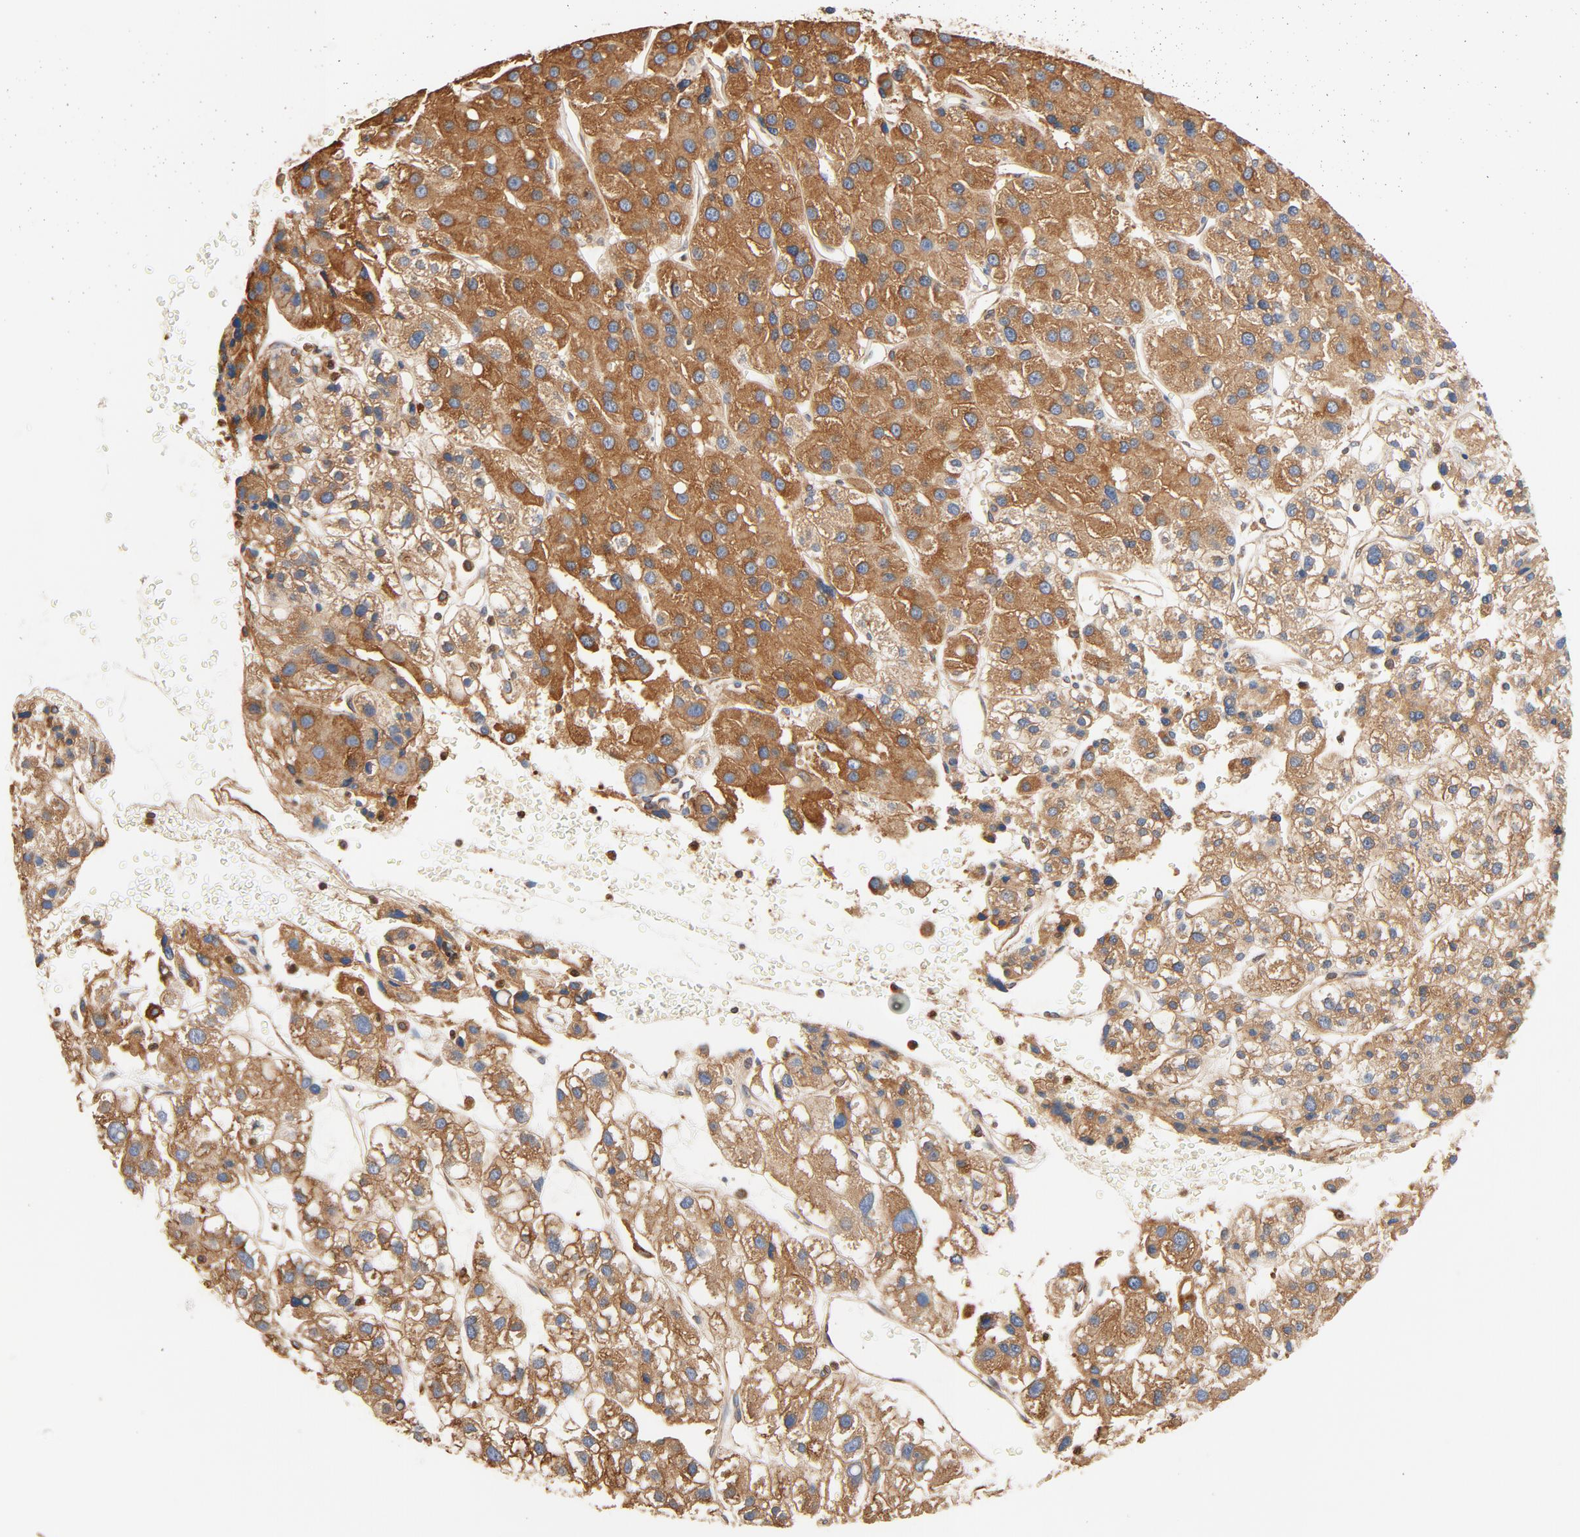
{"staining": {"intensity": "moderate", "quantity": ">75%", "location": "cytoplasmic/membranous"}, "tissue": "liver cancer", "cell_type": "Tumor cells", "image_type": "cancer", "snomed": [{"axis": "morphology", "description": "Carcinoma, Hepatocellular, NOS"}, {"axis": "topography", "description": "Liver"}], "caption": "Immunohistochemistry image of human liver cancer (hepatocellular carcinoma) stained for a protein (brown), which shows medium levels of moderate cytoplasmic/membranous positivity in approximately >75% of tumor cells.", "gene": "BCAP31", "patient": {"sex": "female", "age": 85}}